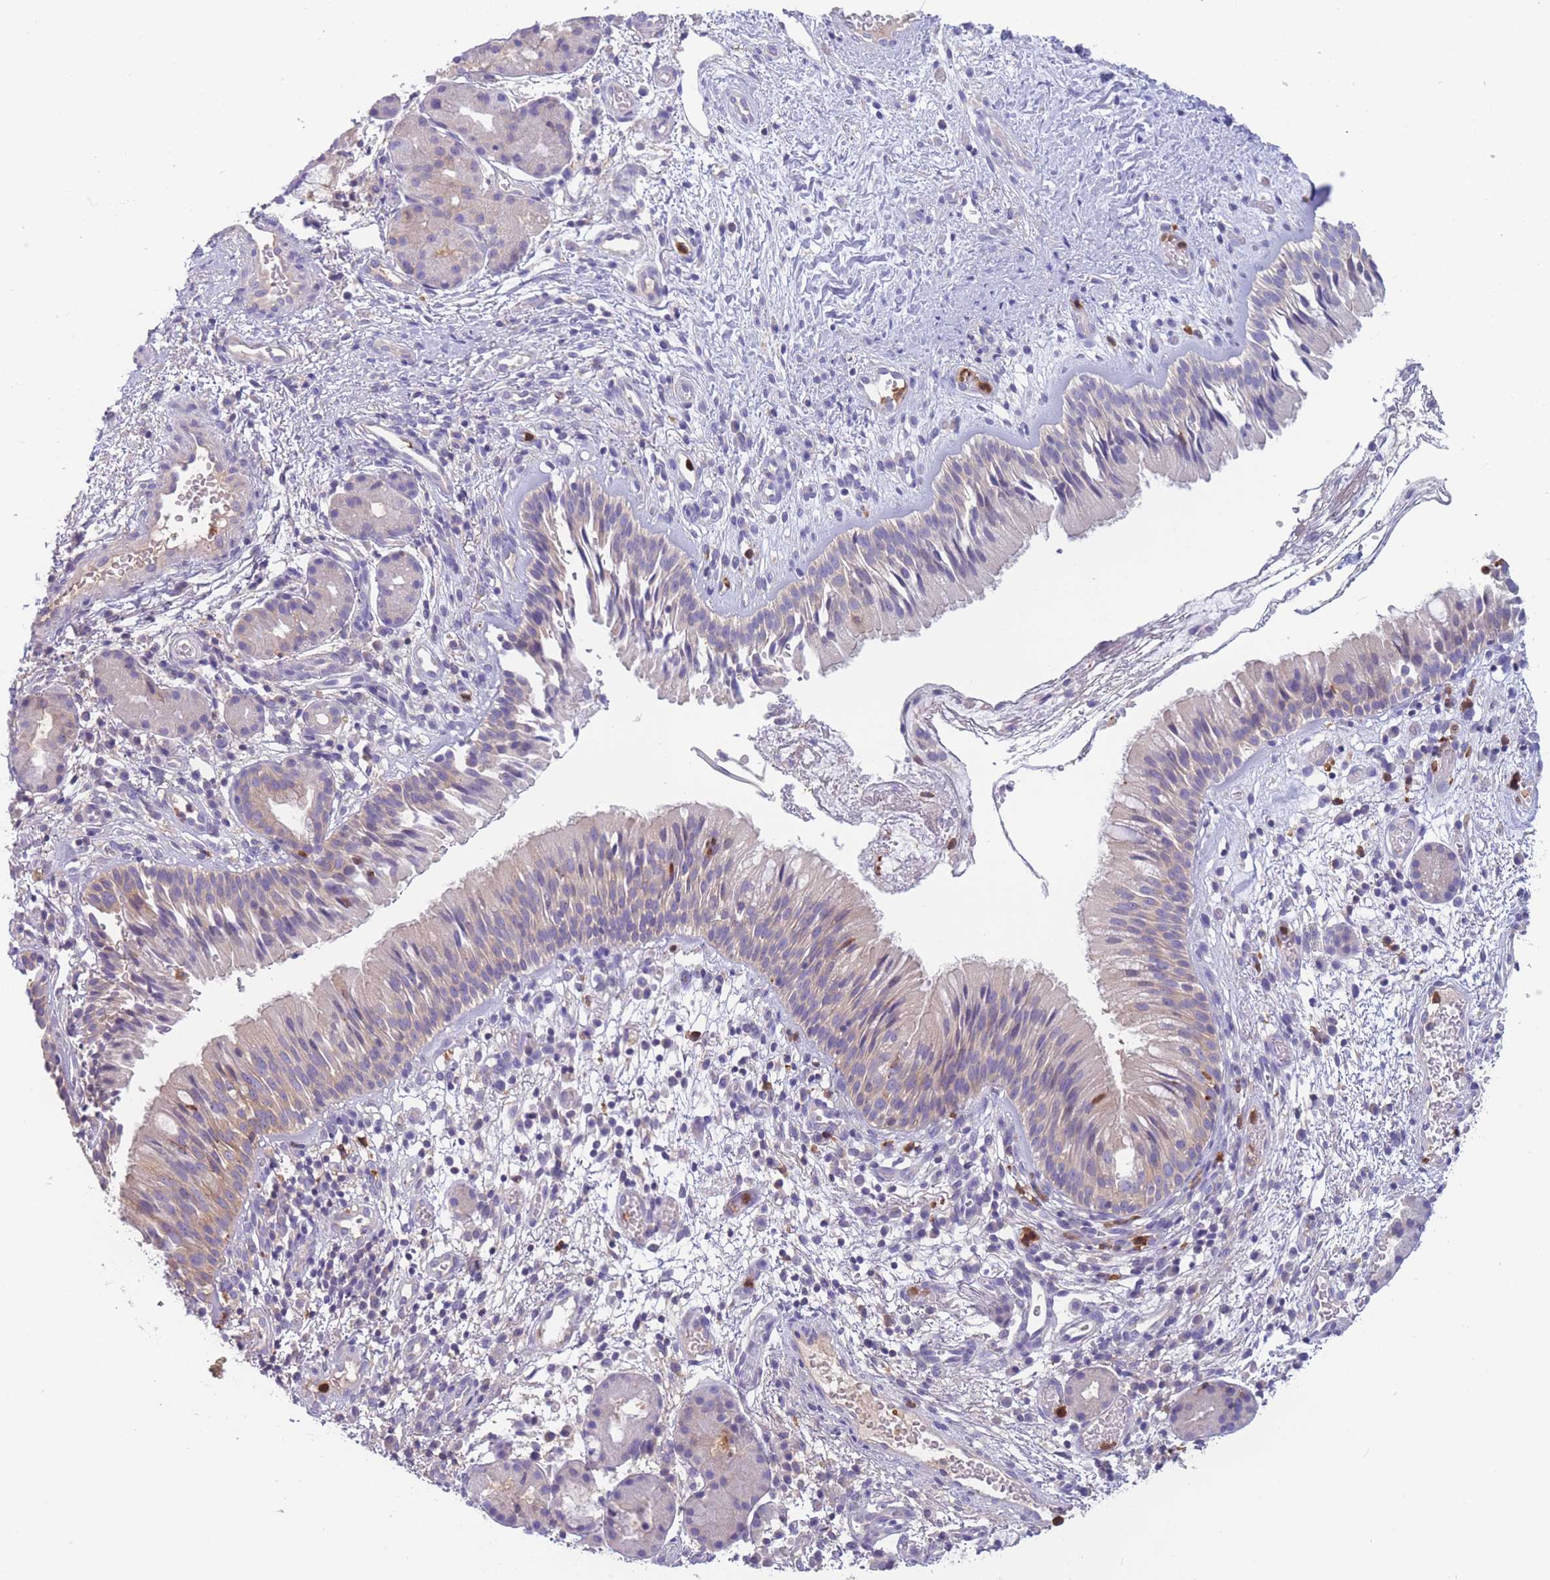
{"staining": {"intensity": "negative", "quantity": "none", "location": "none"}, "tissue": "nasopharynx", "cell_type": "Respiratory epithelial cells", "image_type": "normal", "snomed": [{"axis": "morphology", "description": "Normal tissue, NOS"}, {"axis": "topography", "description": "Nasopharynx"}], "caption": "The image demonstrates no staining of respiratory epithelial cells in benign nasopharynx. The staining was performed using DAB to visualize the protein expression in brown, while the nuclei were stained in blue with hematoxylin (Magnification: 20x).", "gene": "ST3GAL4", "patient": {"sex": "male", "age": 65}}